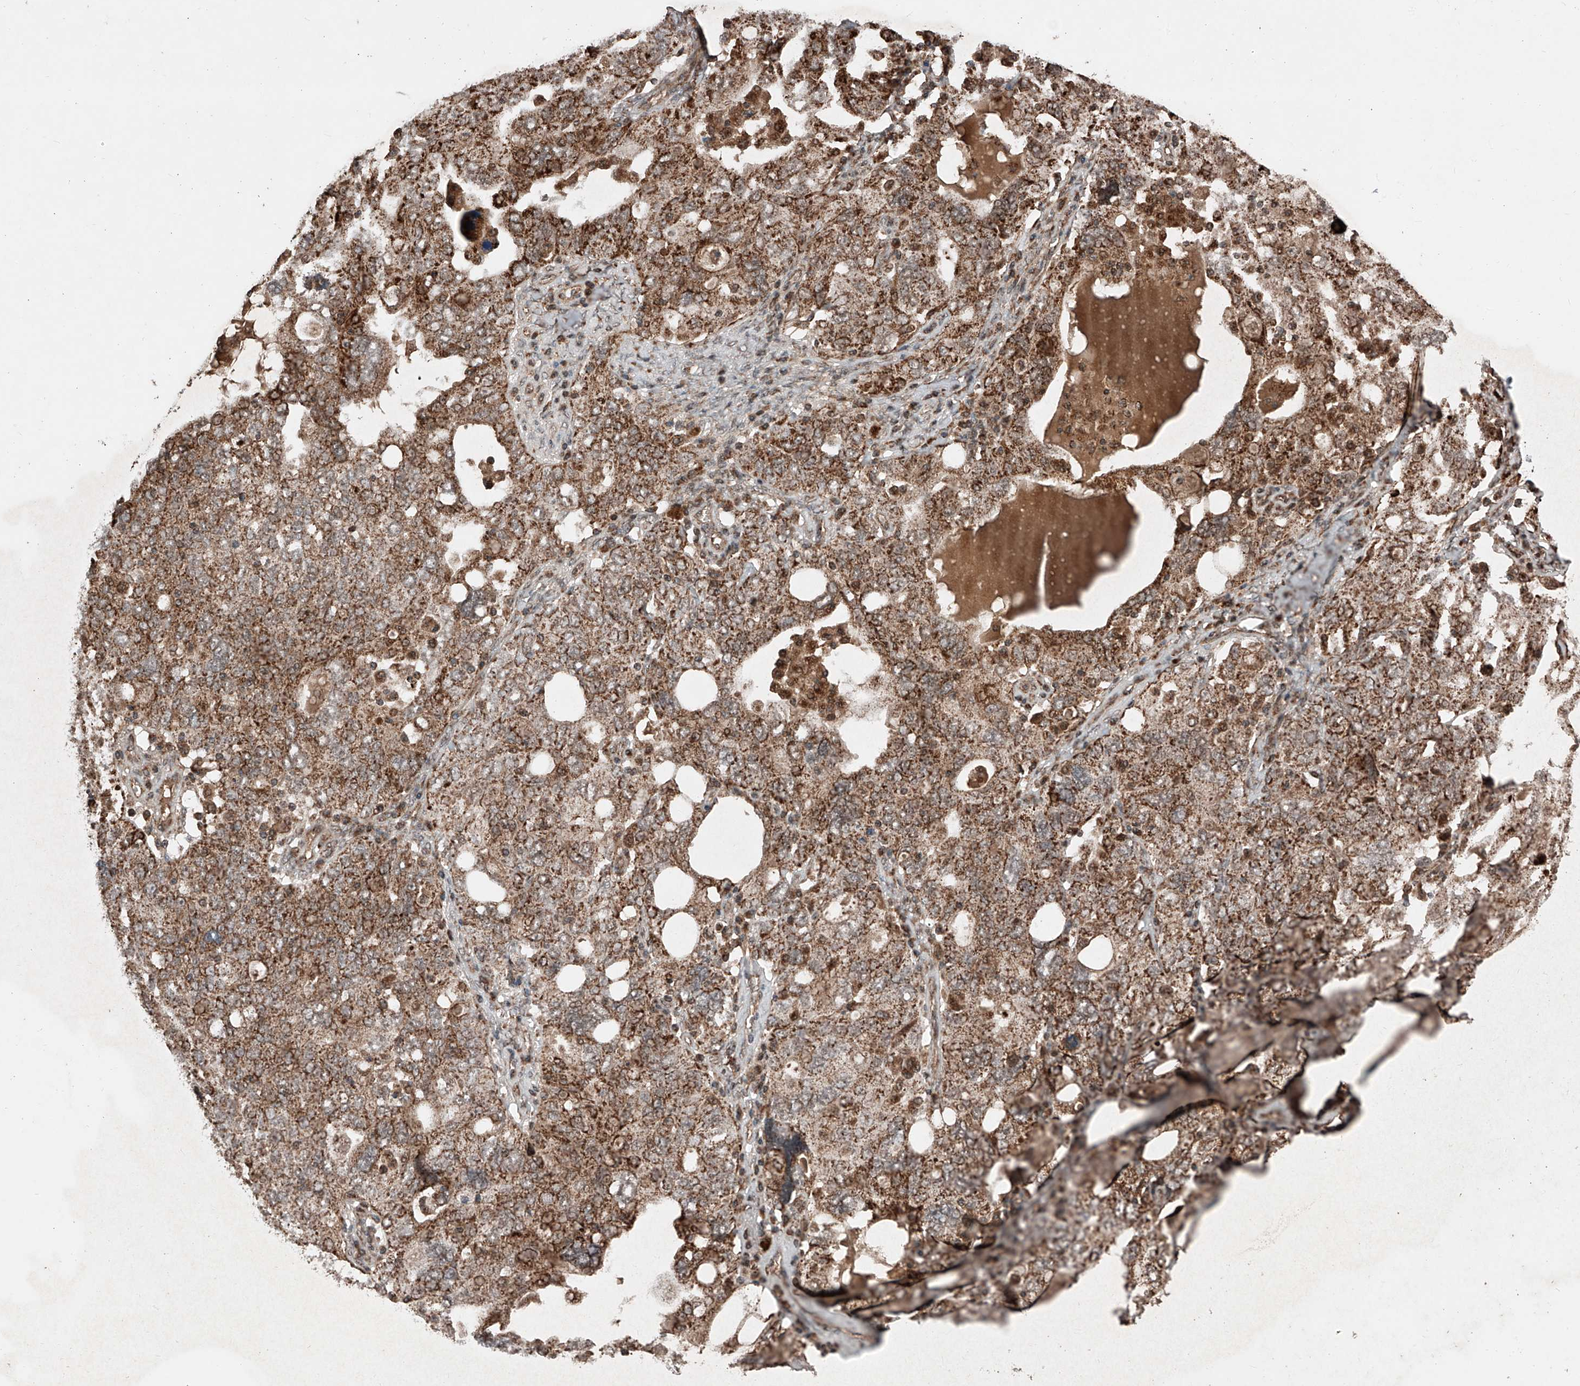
{"staining": {"intensity": "moderate", "quantity": ">75%", "location": "cytoplasmic/membranous"}, "tissue": "ovarian cancer", "cell_type": "Tumor cells", "image_type": "cancer", "snomed": [{"axis": "morphology", "description": "Carcinoma, endometroid"}, {"axis": "topography", "description": "Ovary"}], "caption": "Immunohistochemical staining of ovarian endometroid carcinoma displays medium levels of moderate cytoplasmic/membranous protein expression in about >75% of tumor cells.", "gene": "ZSCAN29", "patient": {"sex": "female", "age": 62}}